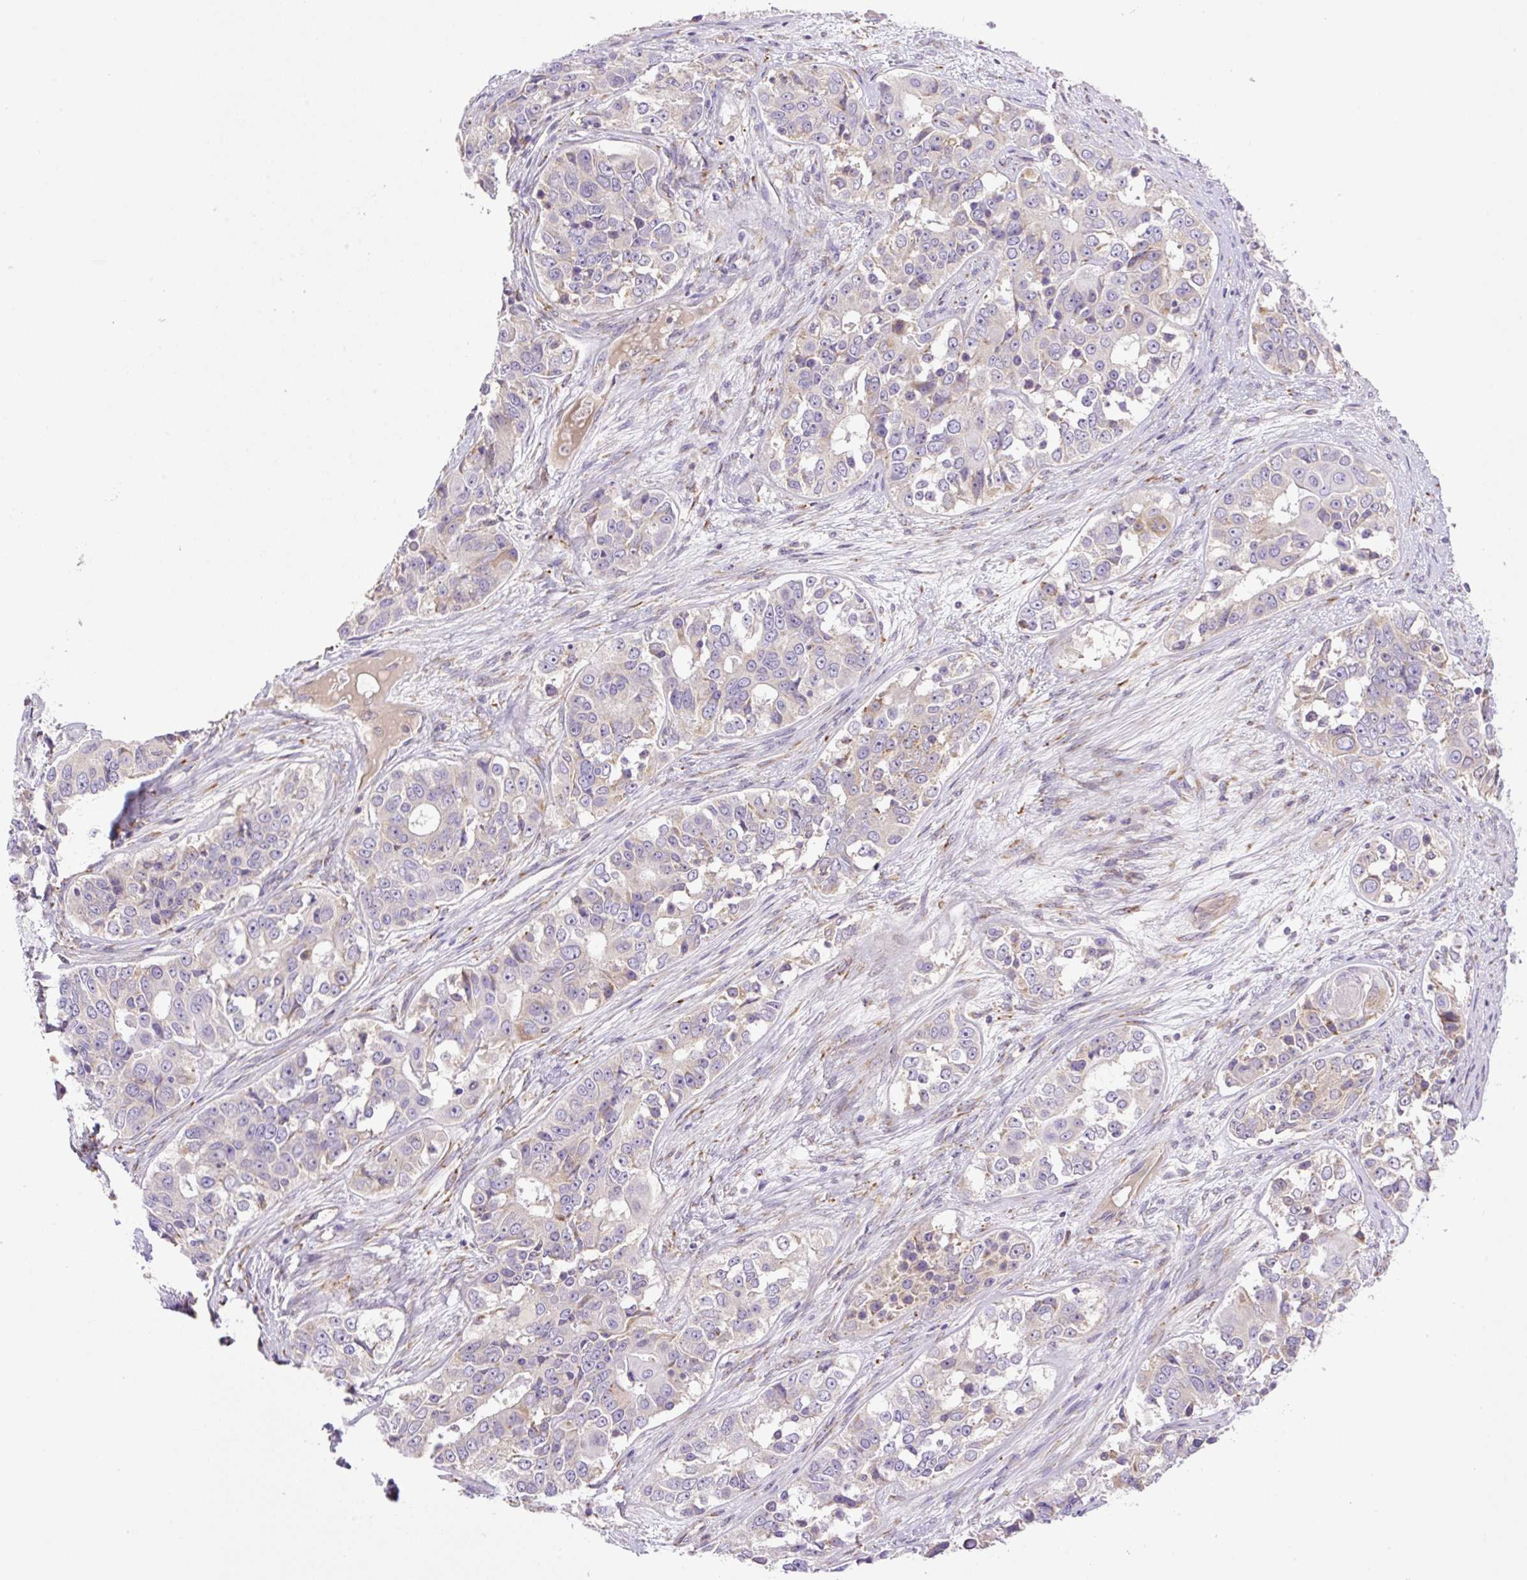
{"staining": {"intensity": "negative", "quantity": "none", "location": "none"}, "tissue": "ovarian cancer", "cell_type": "Tumor cells", "image_type": "cancer", "snomed": [{"axis": "morphology", "description": "Carcinoma, endometroid"}, {"axis": "topography", "description": "Ovary"}], "caption": "High magnification brightfield microscopy of ovarian endometroid carcinoma stained with DAB (brown) and counterstained with hematoxylin (blue): tumor cells show no significant staining. Brightfield microscopy of immunohistochemistry stained with DAB (3,3'-diaminobenzidine) (brown) and hematoxylin (blue), captured at high magnification.", "gene": "POFUT1", "patient": {"sex": "female", "age": 51}}